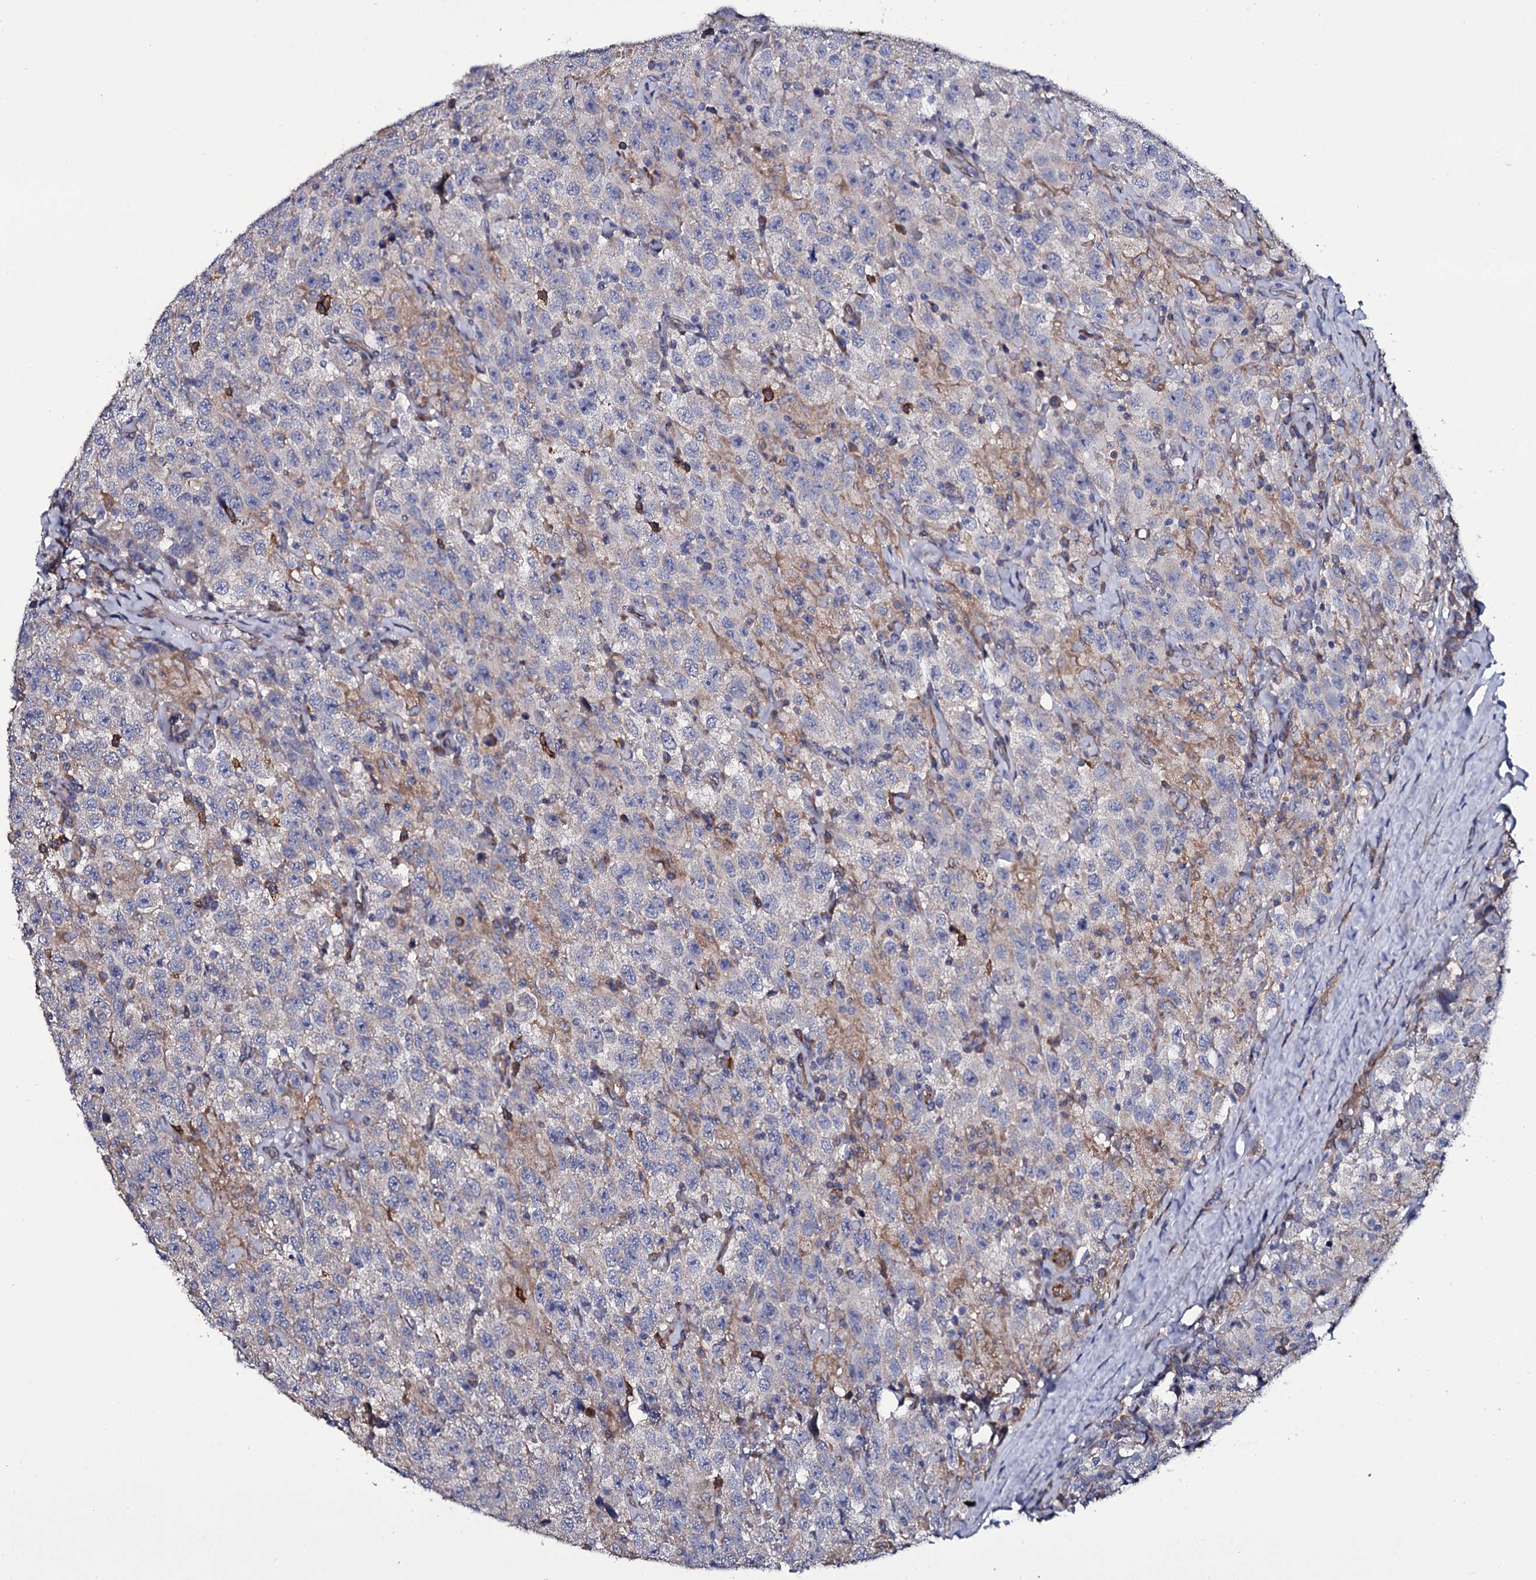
{"staining": {"intensity": "negative", "quantity": "none", "location": "none"}, "tissue": "testis cancer", "cell_type": "Tumor cells", "image_type": "cancer", "snomed": [{"axis": "morphology", "description": "Seminoma, NOS"}, {"axis": "topography", "description": "Testis"}], "caption": "Testis seminoma stained for a protein using immunohistochemistry (IHC) reveals no staining tumor cells.", "gene": "TTC23", "patient": {"sex": "male", "age": 41}}